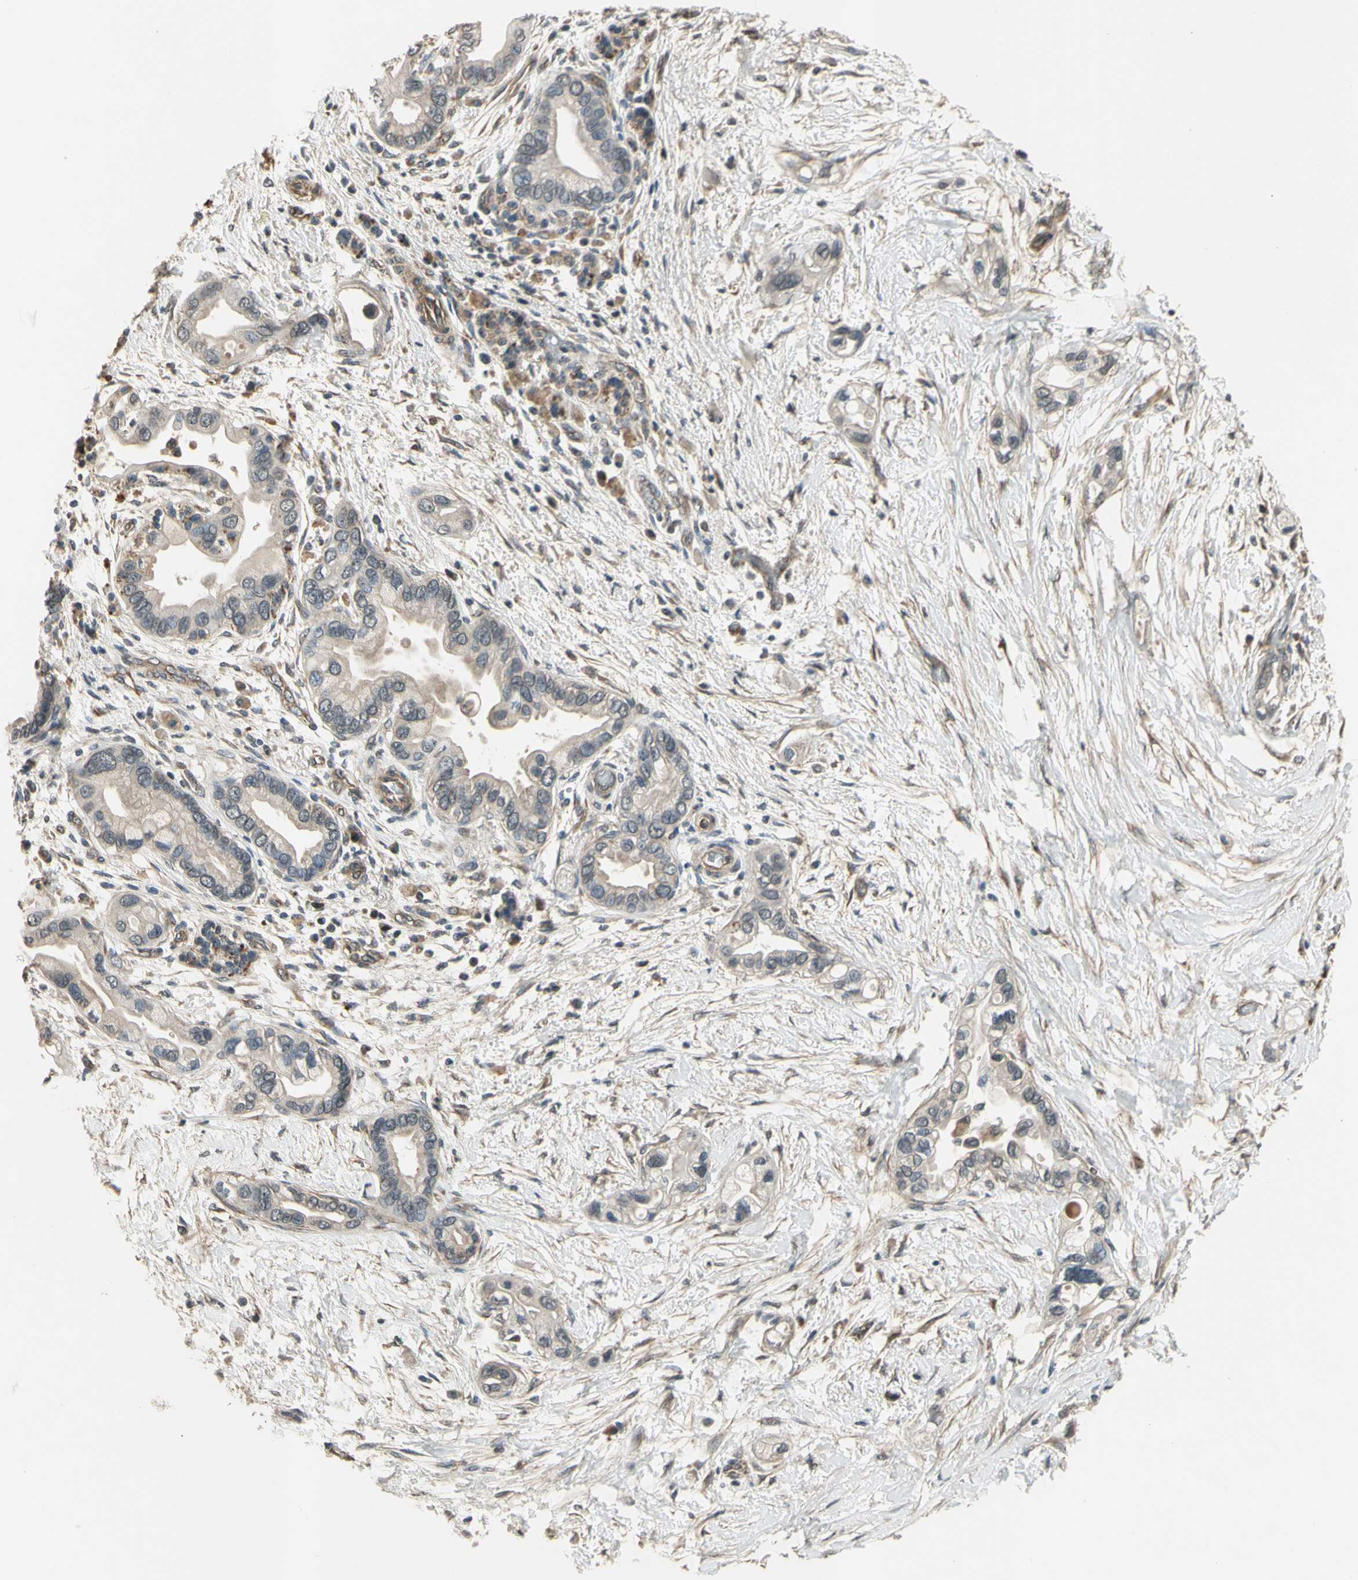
{"staining": {"intensity": "negative", "quantity": "none", "location": "none"}, "tissue": "pancreatic cancer", "cell_type": "Tumor cells", "image_type": "cancer", "snomed": [{"axis": "morphology", "description": "Adenocarcinoma, NOS"}, {"axis": "topography", "description": "Pancreas"}], "caption": "This is a micrograph of immunohistochemistry staining of pancreatic cancer (adenocarcinoma), which shows no staining in tumor cells.", "gene": "EFNB2", "patient": {"sex": "female", "age": 77}}